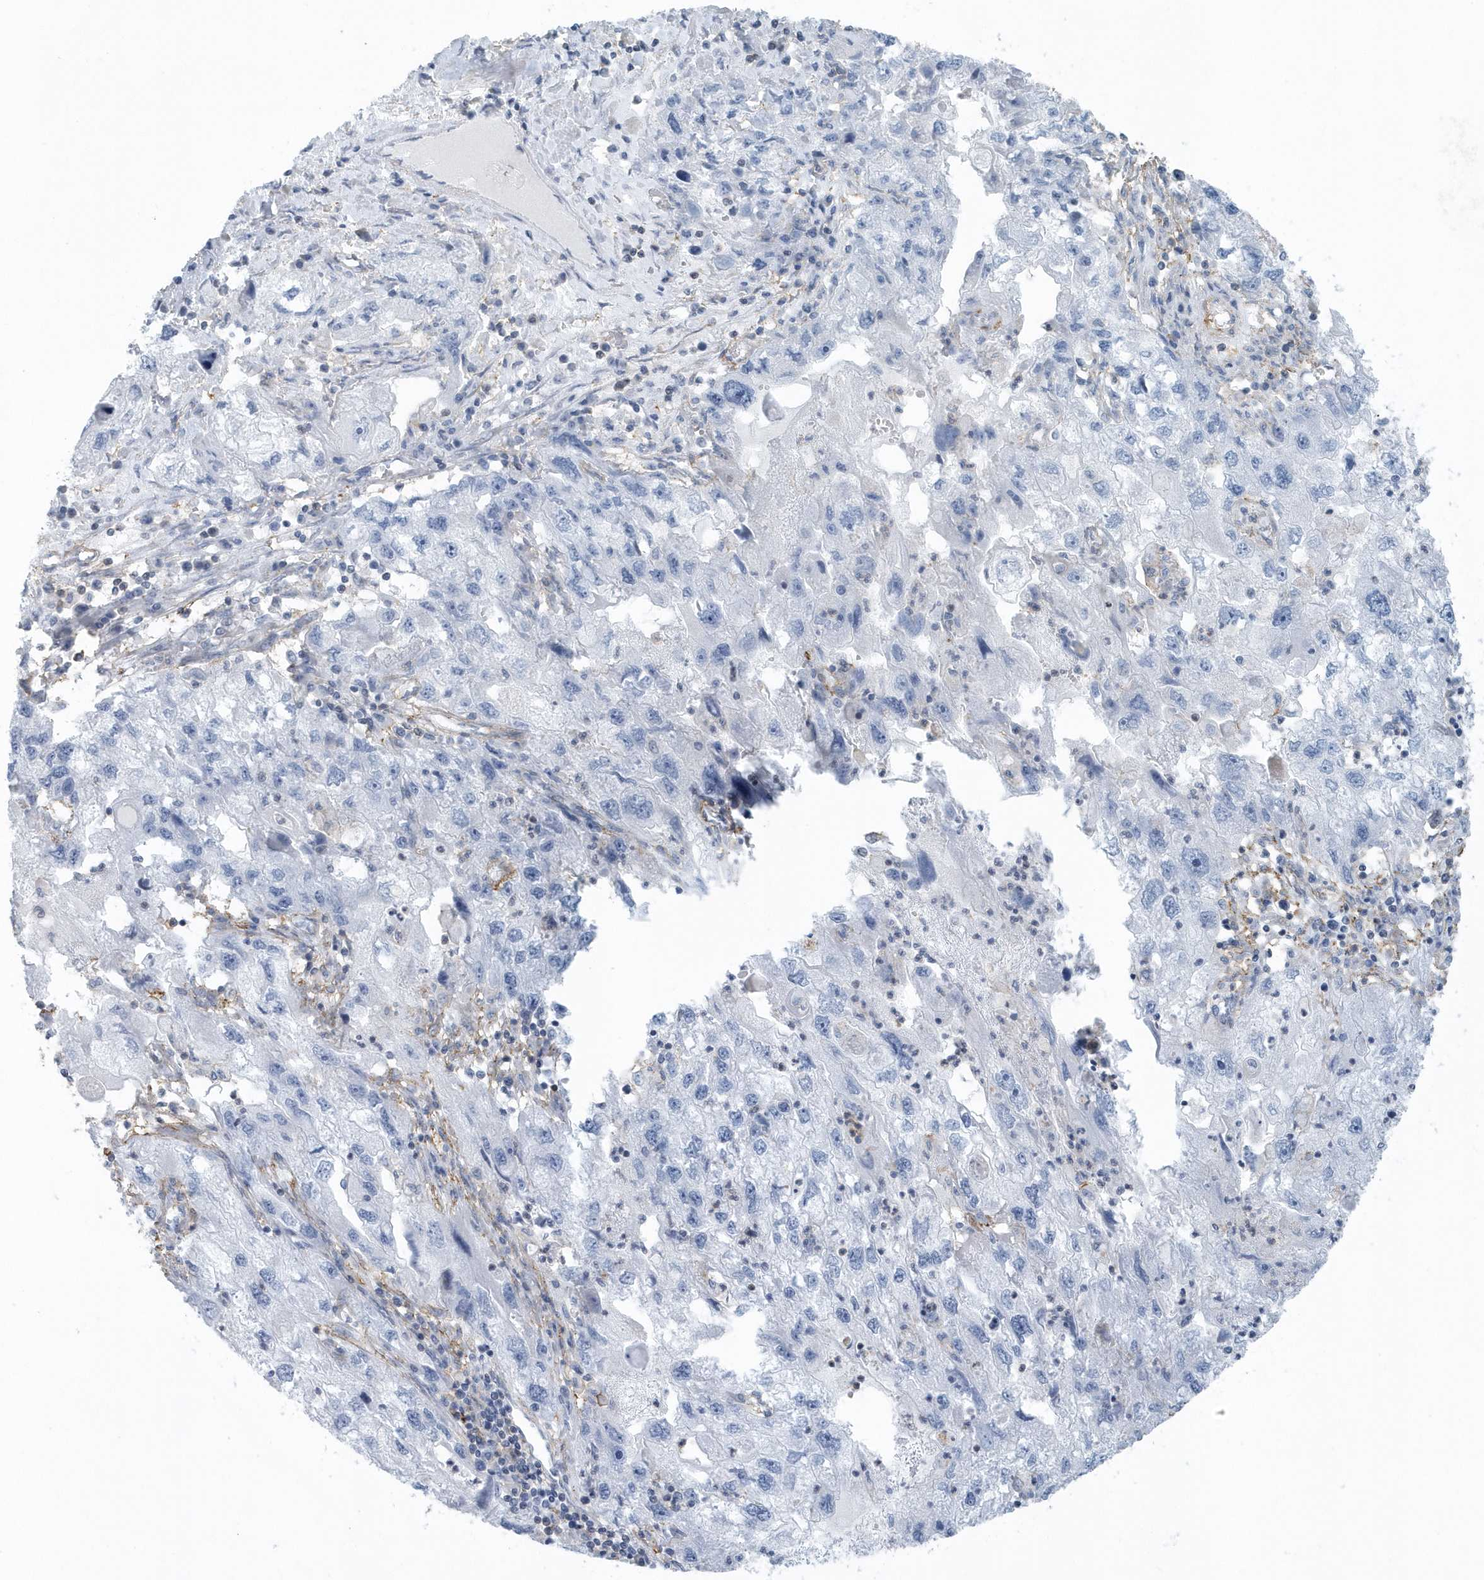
{"staining": {"intensity": "negative", "quantity": "none", "location": "none"}, "tissue": "endometrial cancer", "cell_type": "Tumor cells", "image_type": "cancer", "snomed": [{"axis": "morphology", "description": "Adenocarcinoma, NOS"}, {"axis": "topography", "description": "Endometrium"}], "caption": "Tumor cells show no significant protein positivity in endometrial adenocarcinoma.", "gene": "CACNB2", "patient": {"sex": "female", "age": 49}}